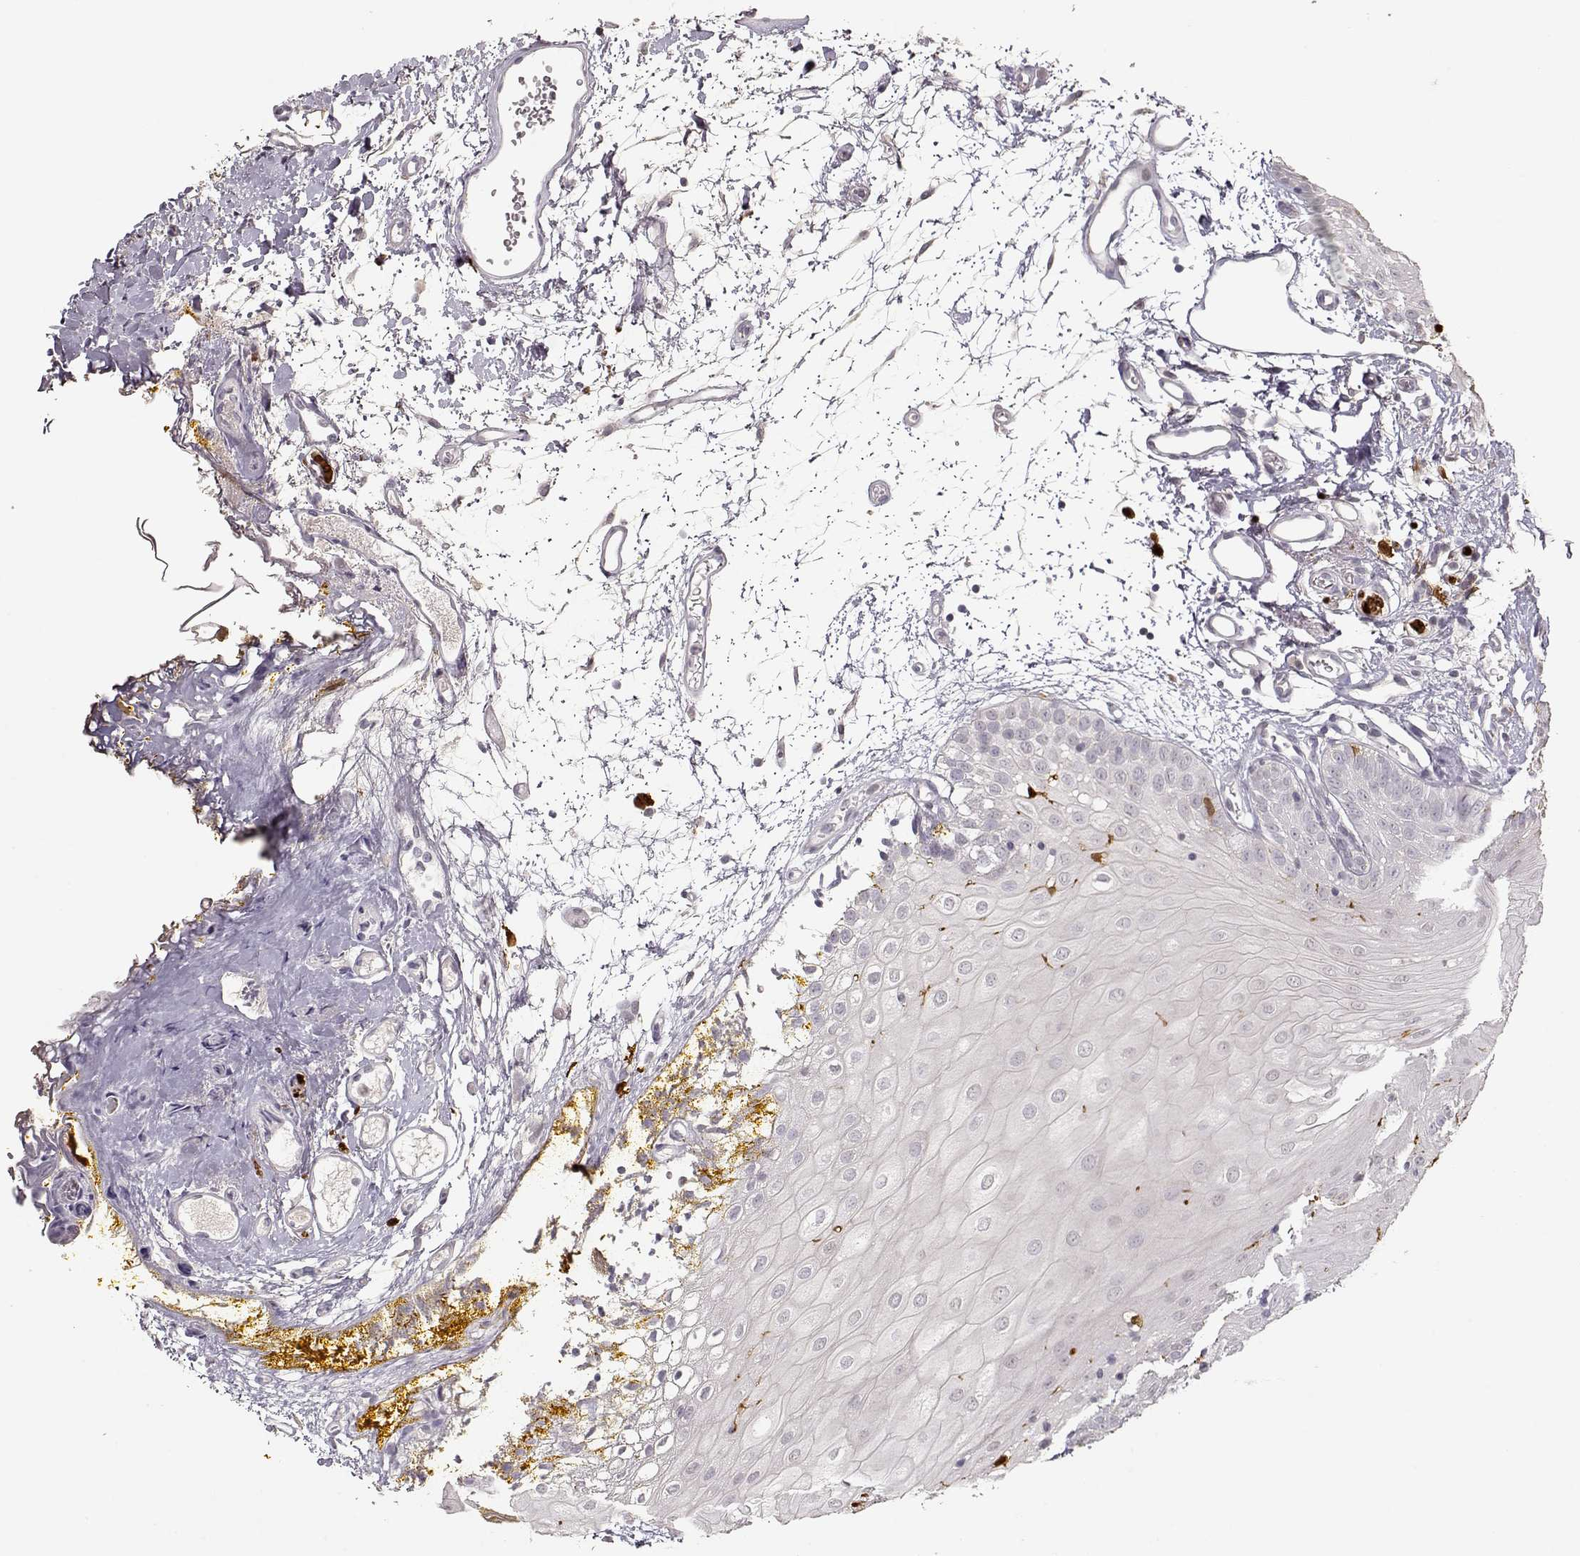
{"staining": {"intensity": "negative", "quantity": "none", "location": "none"}, "tissue": "oral mucosa", "cell_type": "Squamous epithelial cells", "image_type": "normal", "snomed": [{"axis": "morphology", "description": "Normal tissue, NOS"}, {"axis": "morphology", "description": "Squamous cell carcinoma, NOS"}, {"axis": "topography", "description": "Oral tissue"}, {"axis": "topography", "description": "Head-Neck"}], "caption": "The image demonstrates no significant staining in squamous epithelial cells of oral mucosa. (Immunohistochemistry (ihc), brightfield microscopy, high magnification).", "gene": "S100B", "patient": {"sex": "female", "age": 75}}